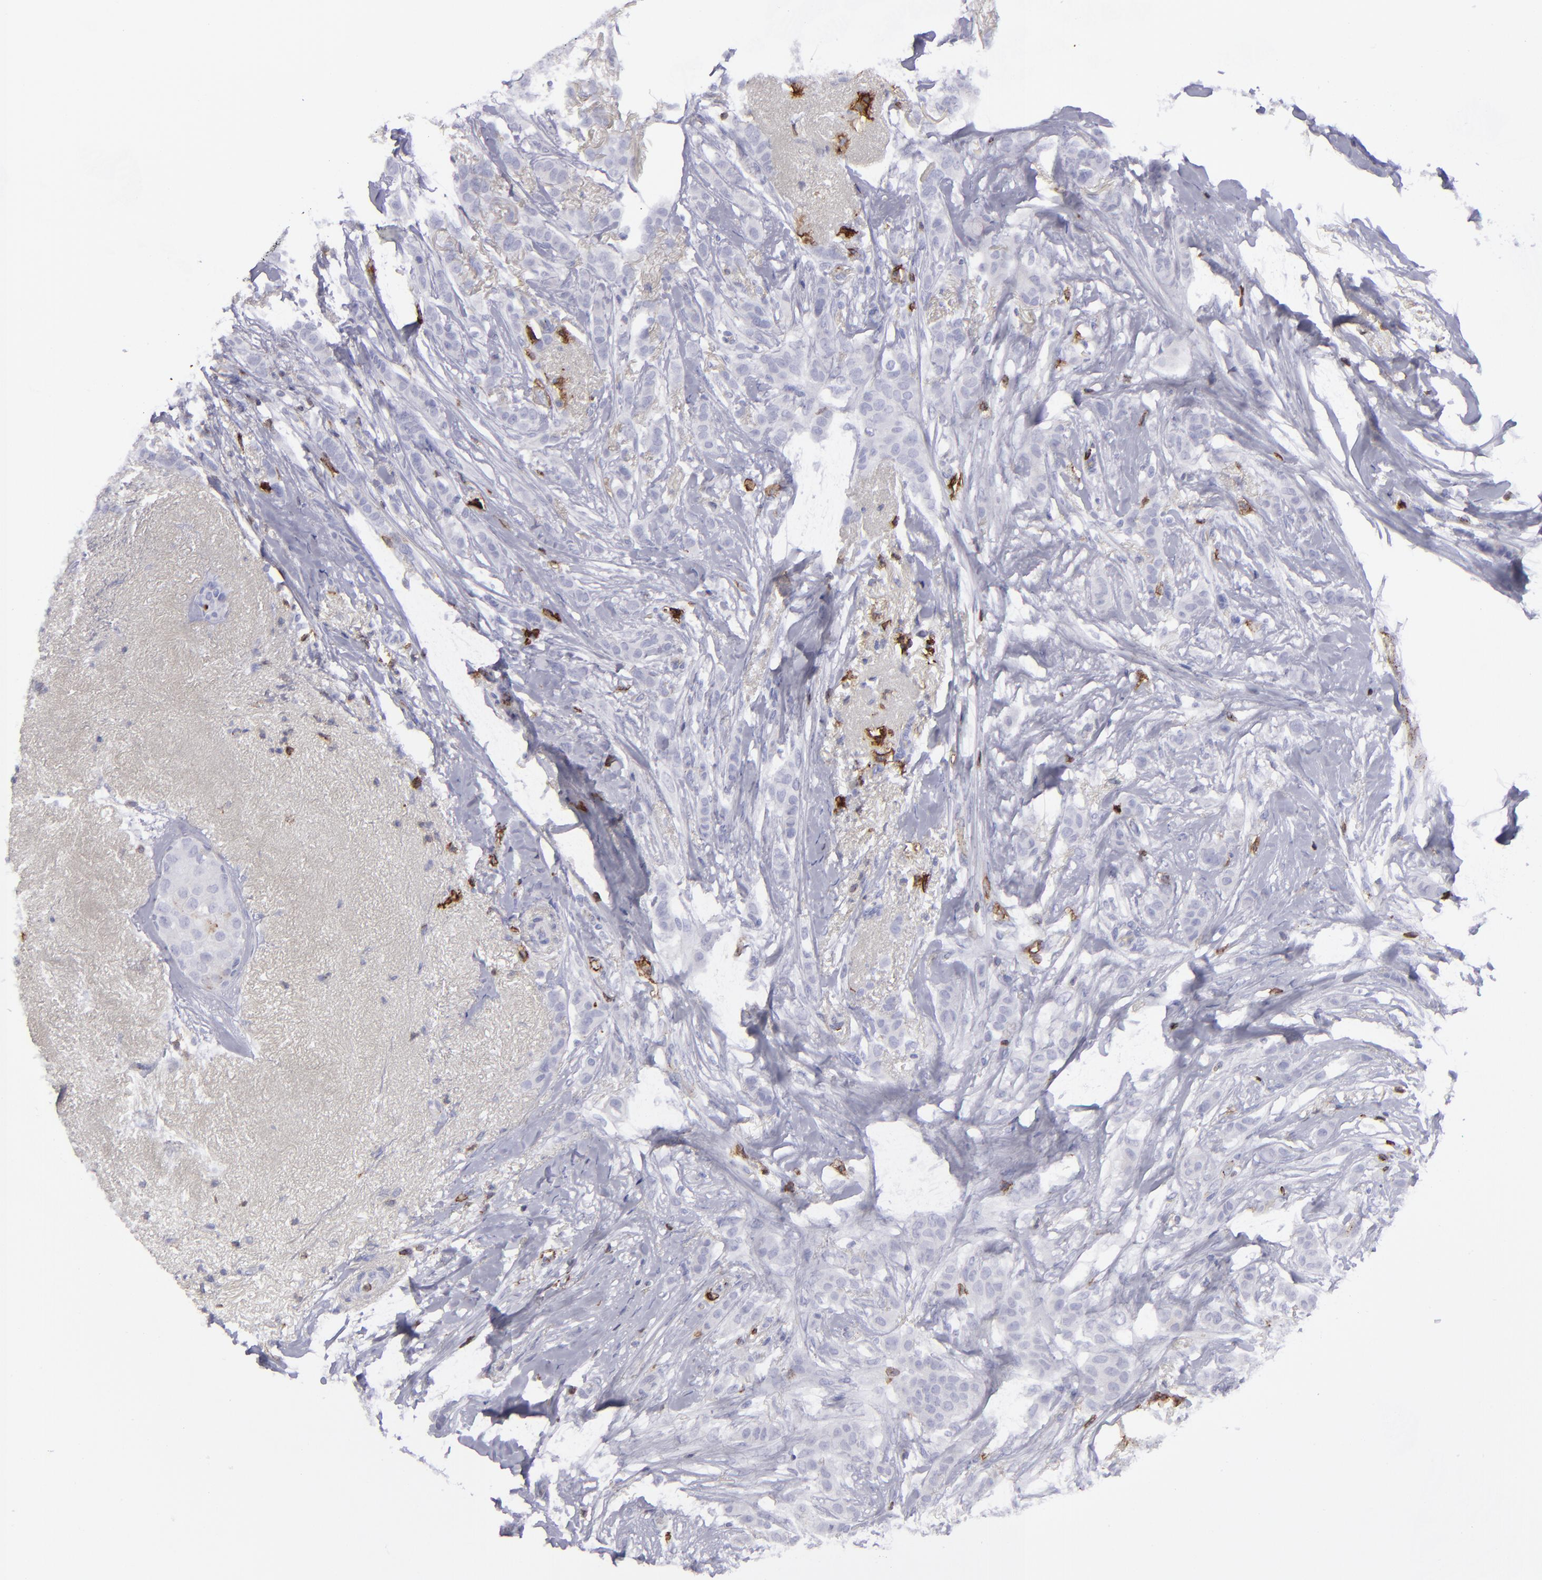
{"staining": {"intensity": "negative", "quantity": "none", "location": "none"}, "tissue": "breast cancer", "cell_type": "Tumor cells", "image_type": "cancer", "snomed": [{"axis": "morphology", "description": "Lobular carcinoma"}, {"axis": "topography", "description": "Breast"}], "caption": "This is an immunohistochemistry micrograph of human breast cancer. There is no staining in tumor cells.", "gene": "CD27", "patient": {"sex": "female", "age": 55}}